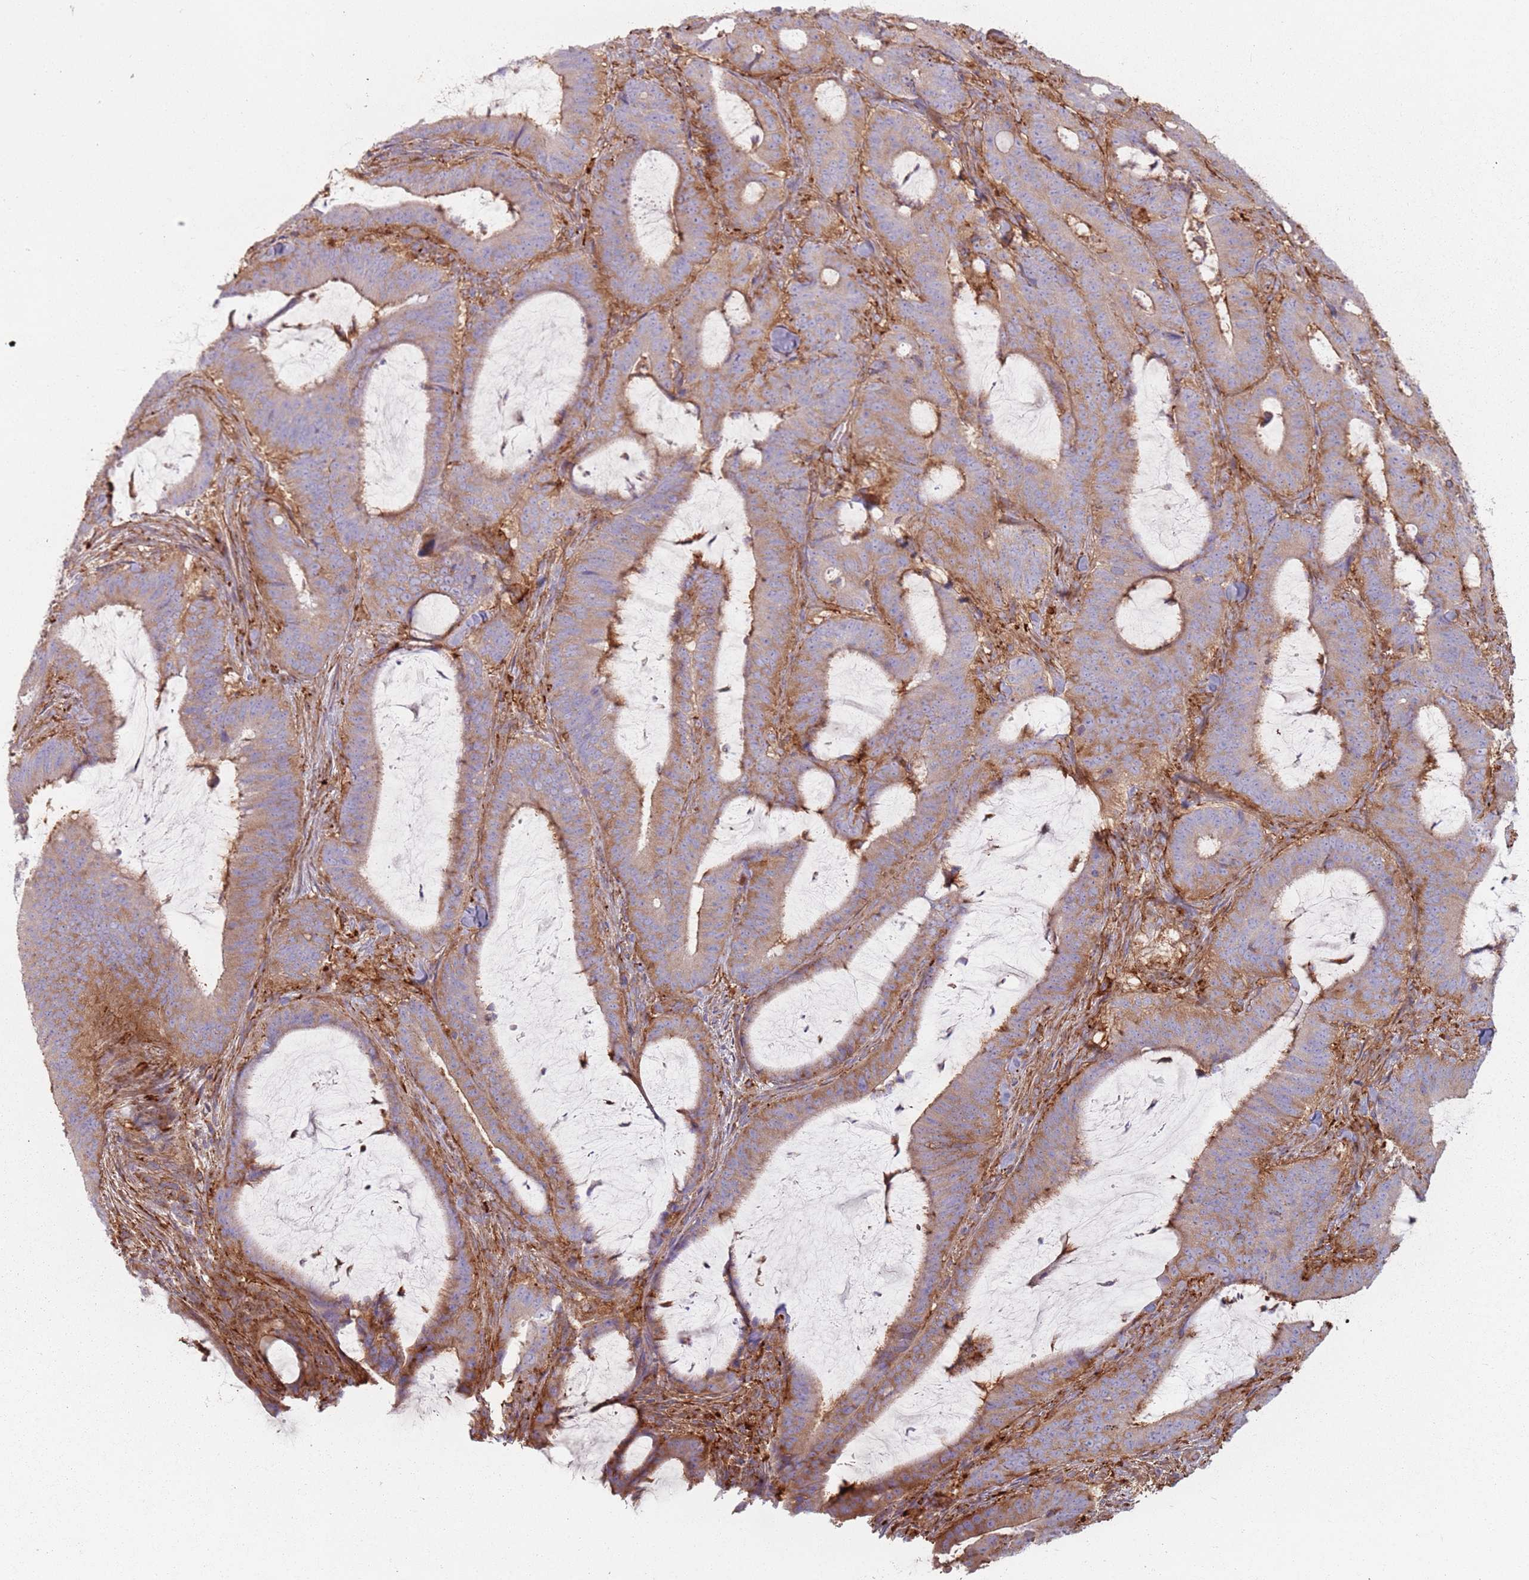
{"staining": {"intensity": "weak", "quantity": ">75%", "location": "cytoplasmic/membranous"}, "tissue": "colorectal cancer", "cell_type": "Tumor cells", "image_type": "cancer", "snomed": [{"axis": "morphology", "description": "Adenocarcinoma, NOS"}, {"axis": "topography", "description": "Colon"}], "caption": "Protein analysis of colorectal cancer (adenocarcinoma) tissue displays weak cytoplasmic/membranous staining in about >75% of tumor cells.", "gene": "TPD52L2", "patient": {"sex": "female", "age": 43}}